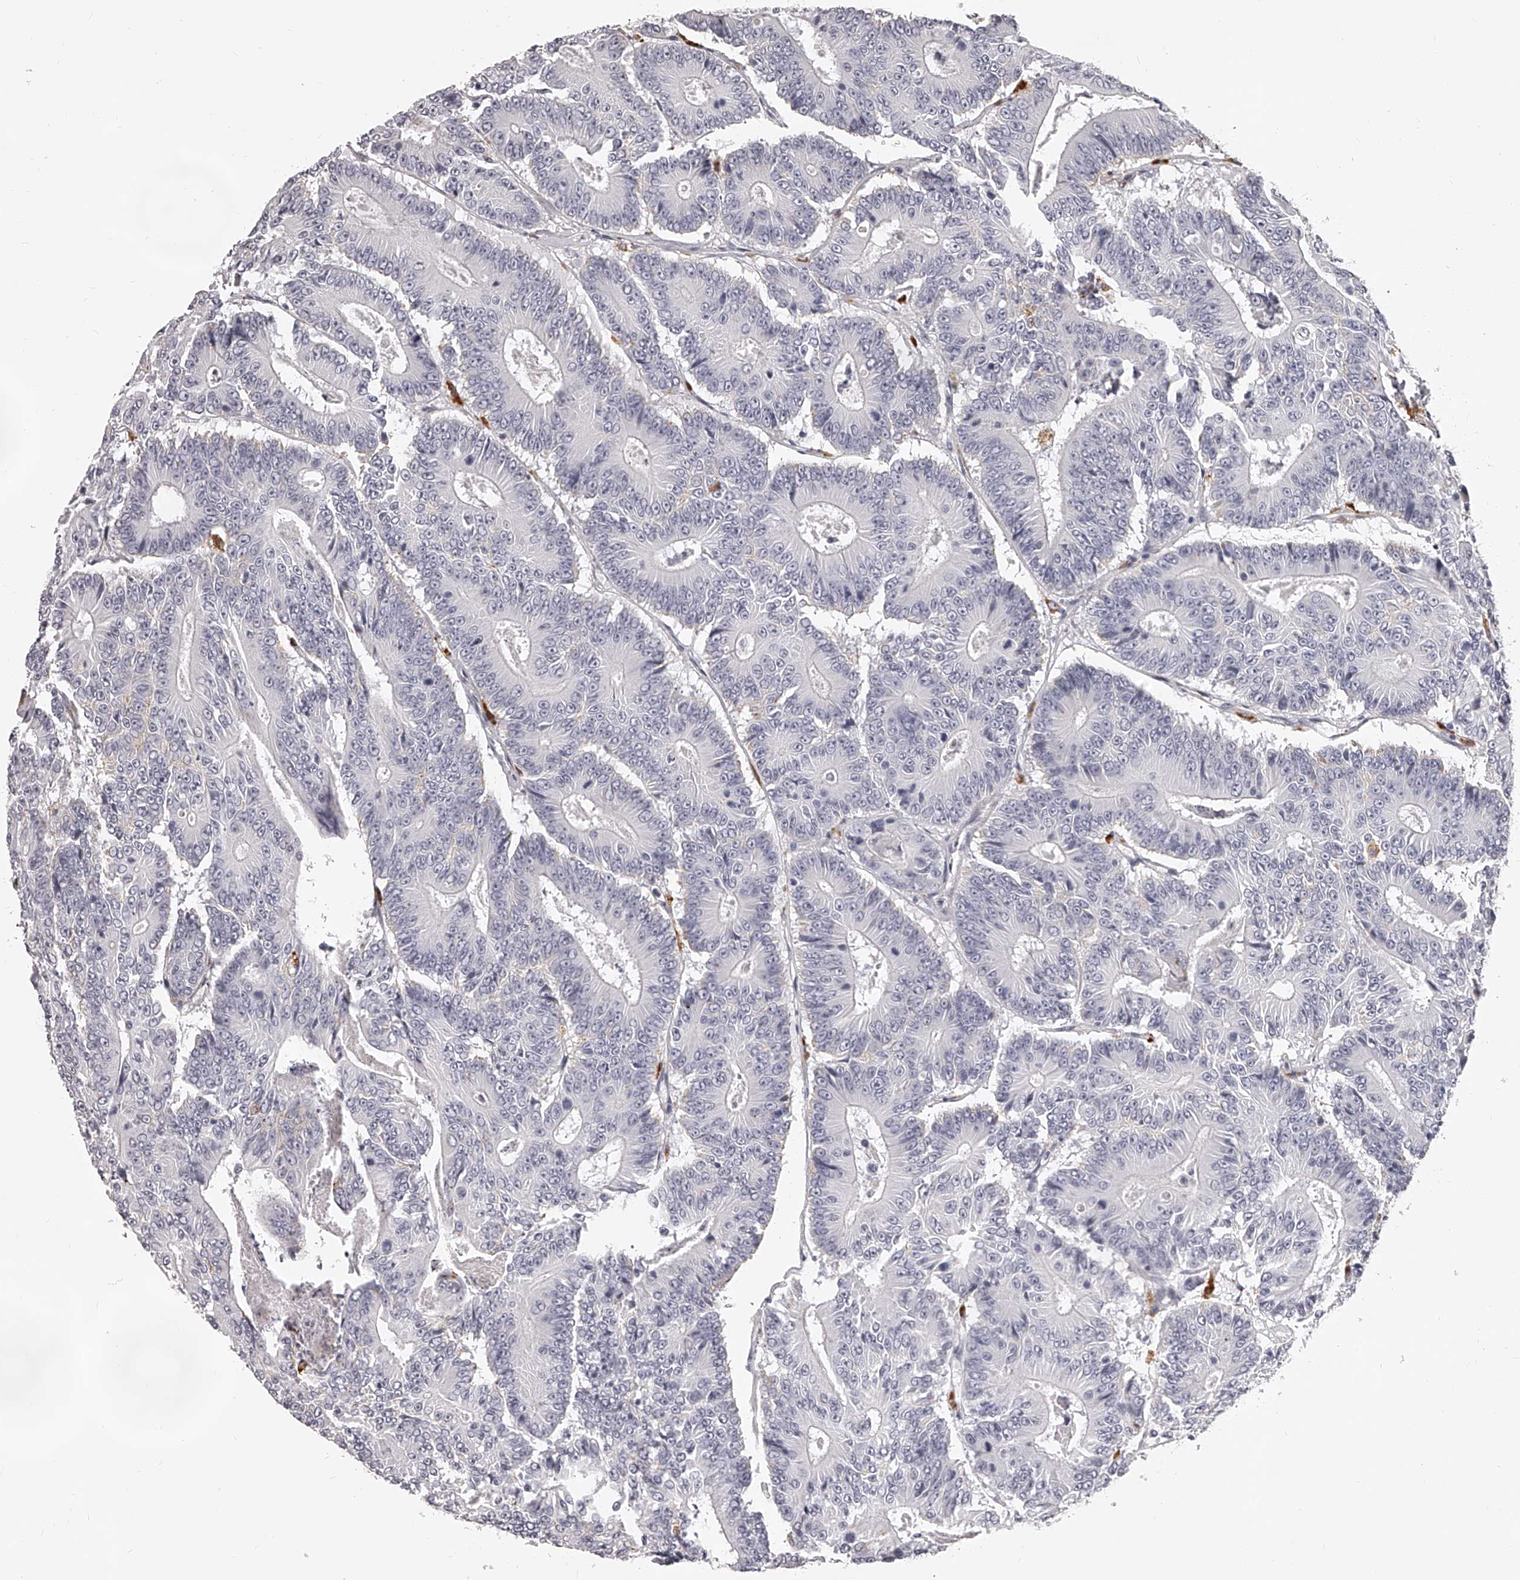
{"staining": {"intensity": "negative", "quantity": "none", "location": "none"}, "tissue": "colorectal cancer", "cell_type": "Tumor cells", "image_type": "cancer", "snomed": [{"axis": "morphology", "description": "Adenocarcinoma, NOS"}, {"axis": "topography", "description": "Colon"}], "caption": "Colorectal cancer was stained to show a protein in brown. There is no significant expression in tumor cells.", "gene": "DMRT1", "patient": {"sex": "male", "age": 83}}